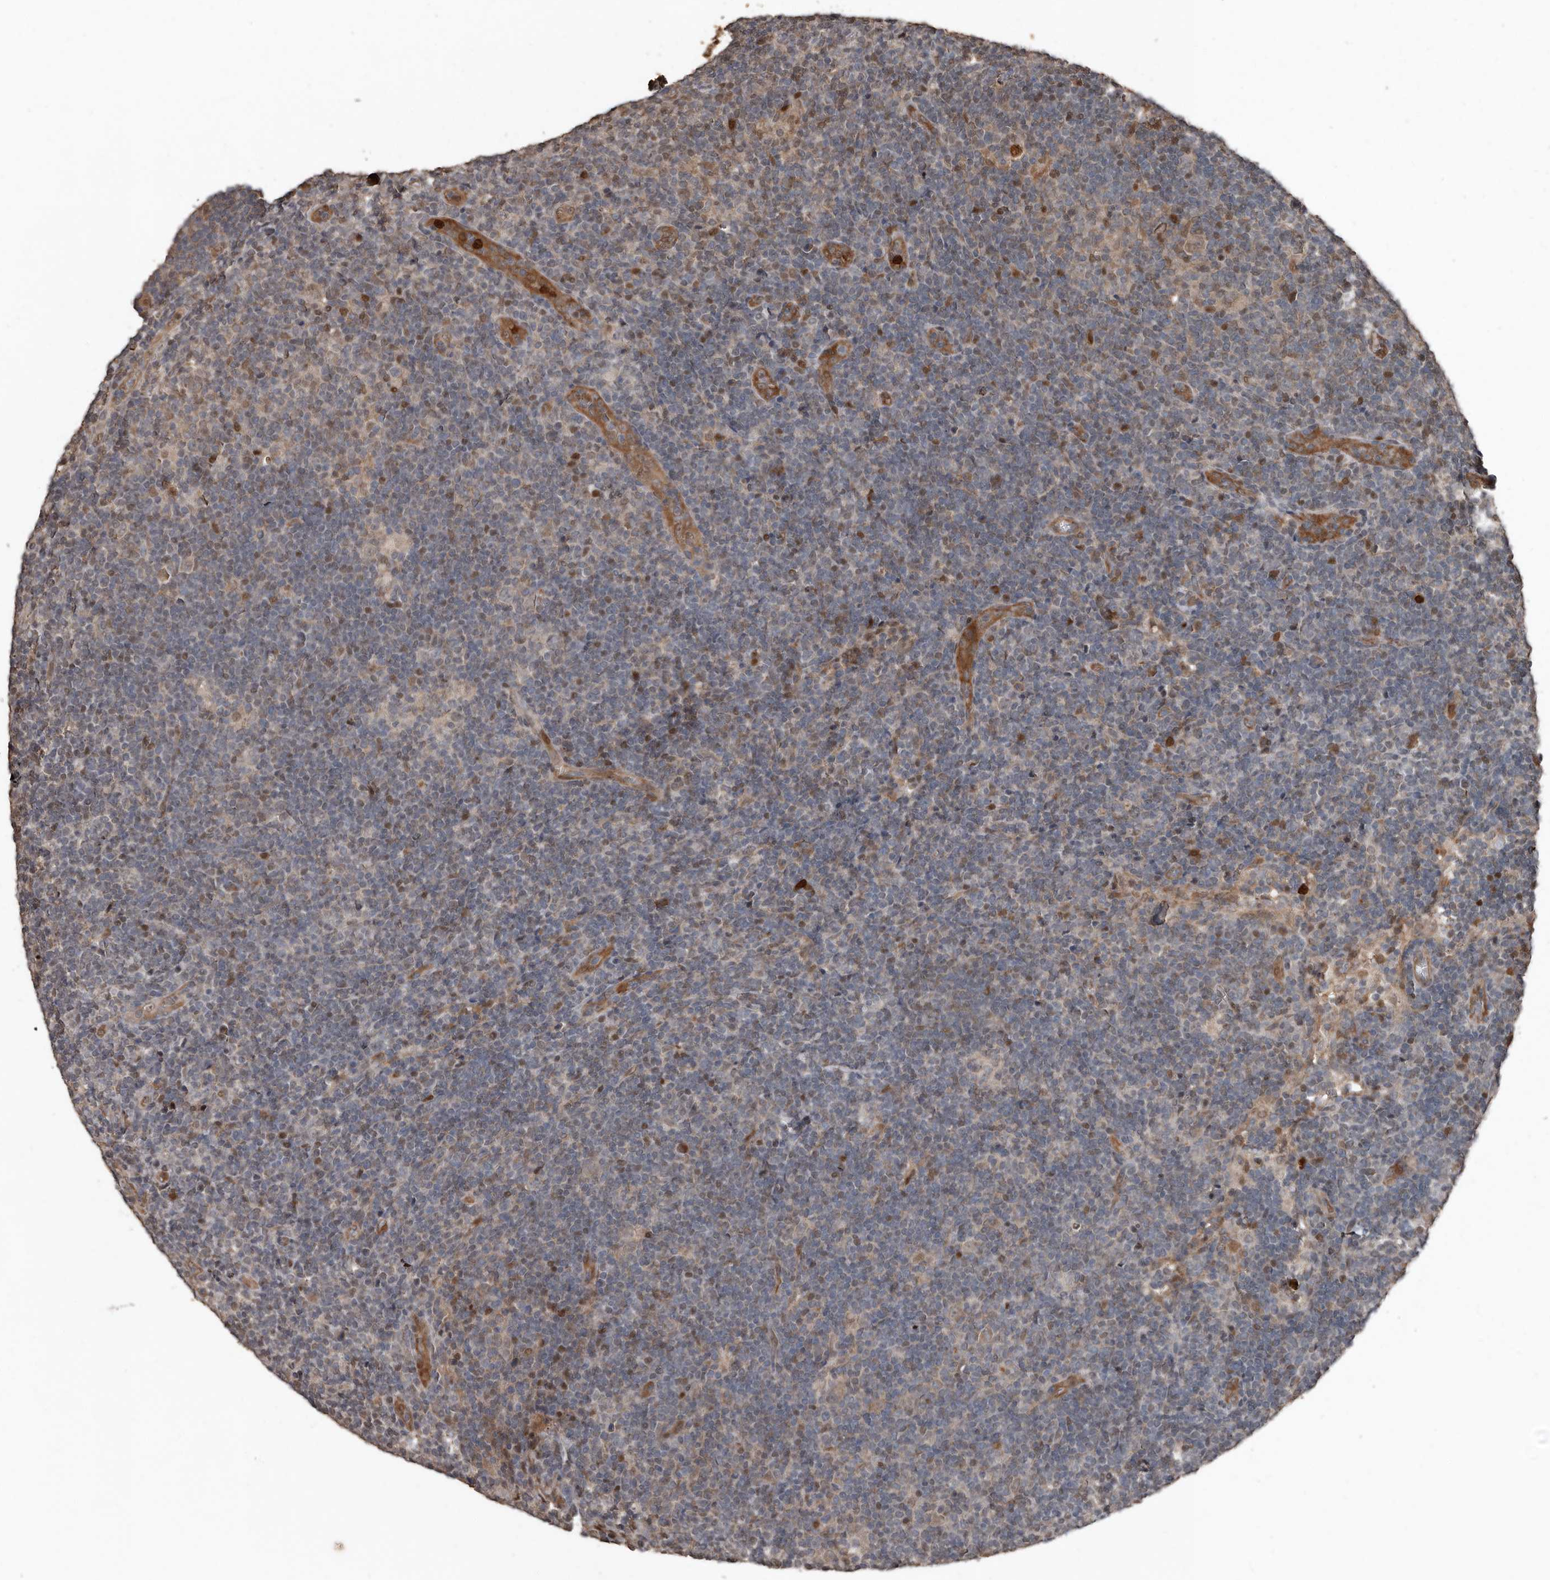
{"staining": {"intensity": "weak", "quantity": "25%-75%", "location": "cytoplasmic/membranous"}, "tissue": "lymphoma", "cell_type": "Tumor cells", "image_type": "cancer", "snomed": [{"axis": "morphology", "description": "Hodgkin's disease, NOS"}, {"axis": "topography", "description": "Lymph node"}], "caption": "Immunohistochemistry histopathology image of neoplastic tissue: human lymphoma stained using immunohistochemistry (IHC) demonstrates low levels of weak protein expression localized specifically in the cytoplasmic/membranous of tumor cells, appearing as a cytoplasmic/membranous brown color.", "gene": "FSBP", "patient": {"sex": "female", "age": 57}}